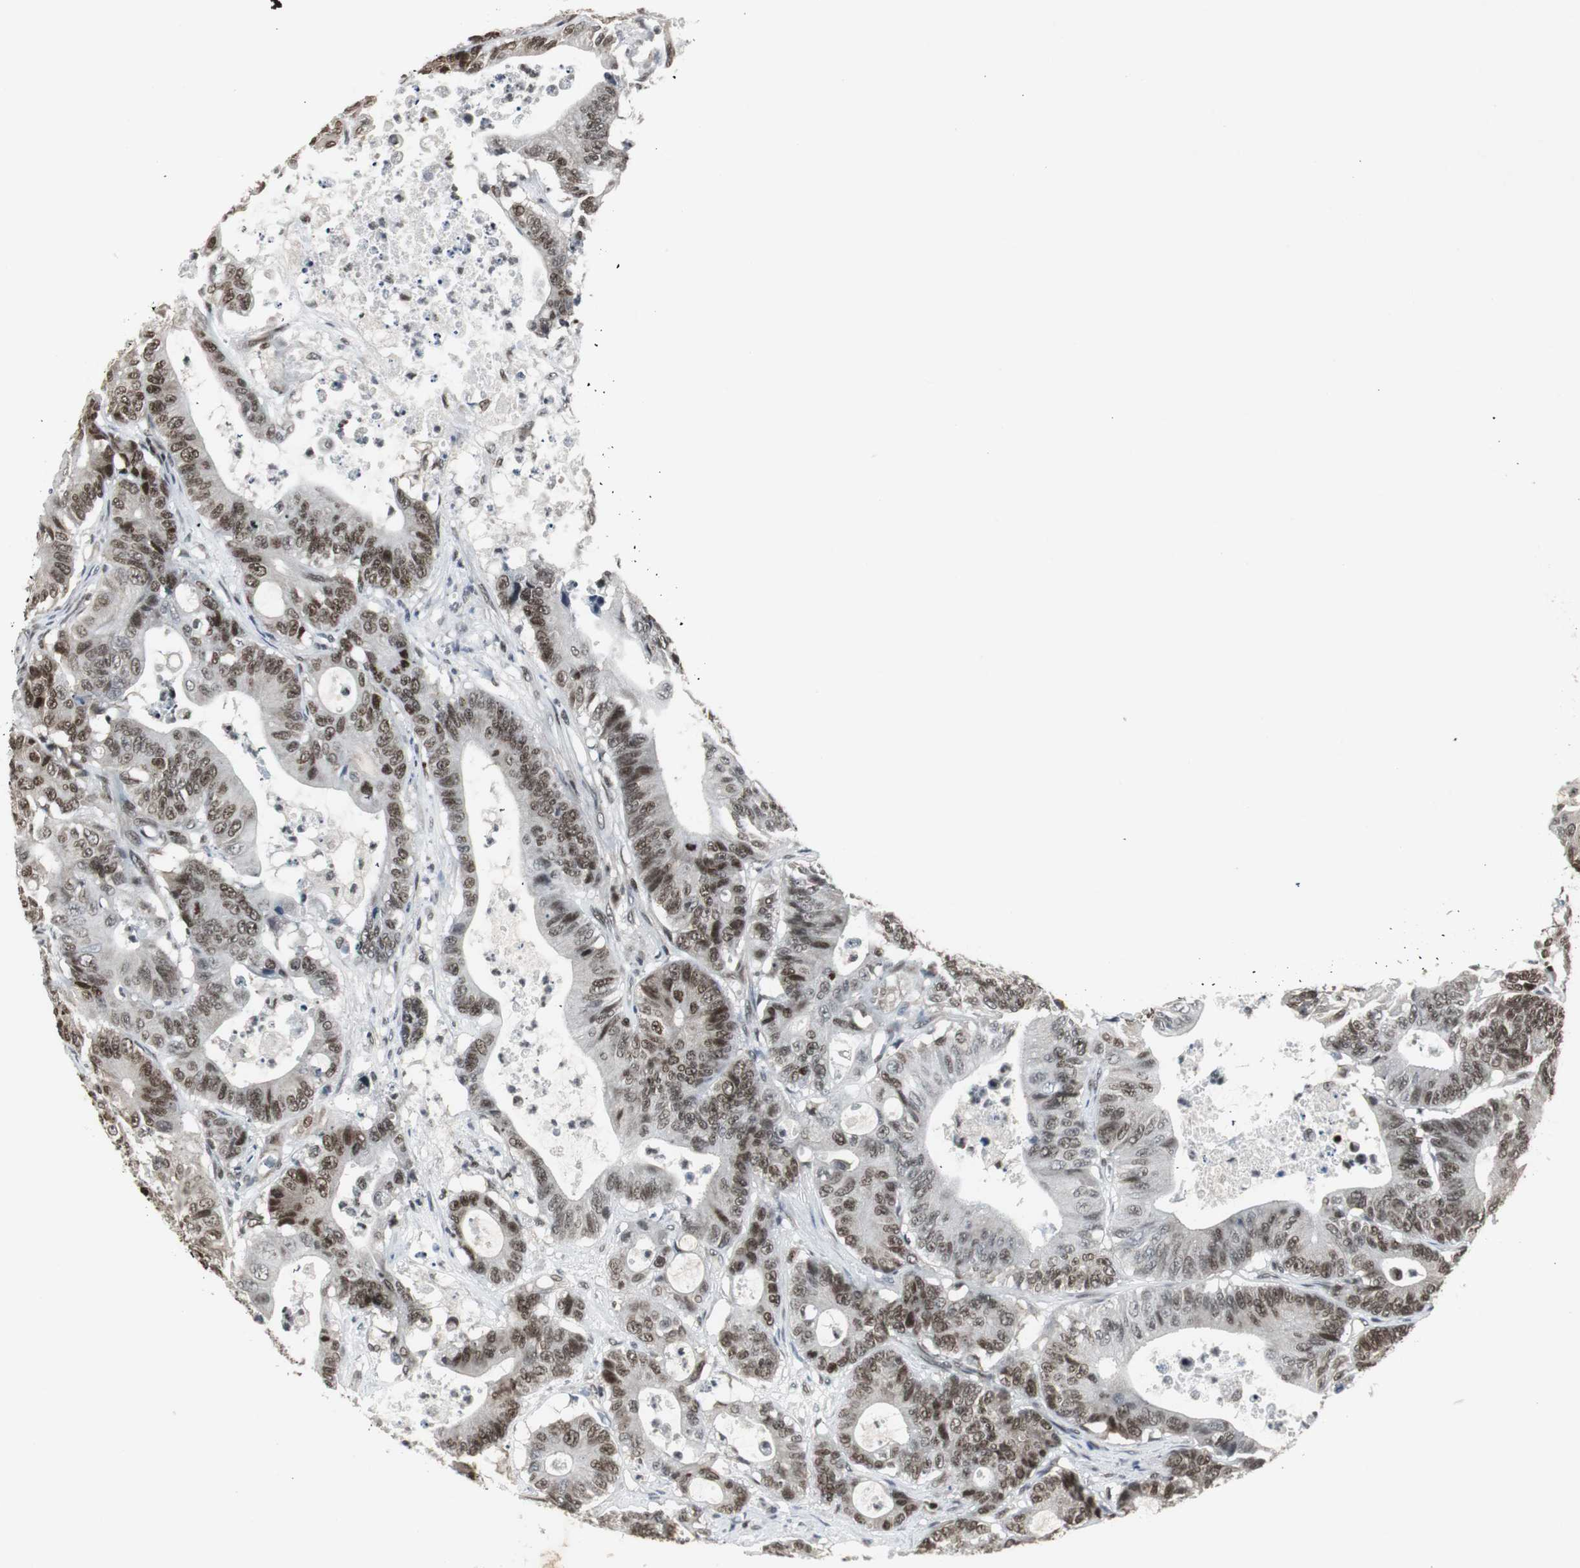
{"staining": {"intensity": "strong", "quantity": ">75%", "location": "nuclear"}, "tissue": "colorectal cancer", "cell_type": "Tumor cells", "image_type": "cancer", "snomed": [{"axis": "morphology", "description": "Adenocarcinoma, NOS"}, {"axis": "topography", "description": "Colon"}], "caption": "This photomicrograph displays colorectal cancer (adenocarcinoma) stained with immunohistochemistry to label a protein in brown. The nuclear of tumor cells show strong positivity for the protein. Nuclei are counter-stained blue.", "gene": "MPG", "patient": {"sex": "female", "age": 84}}